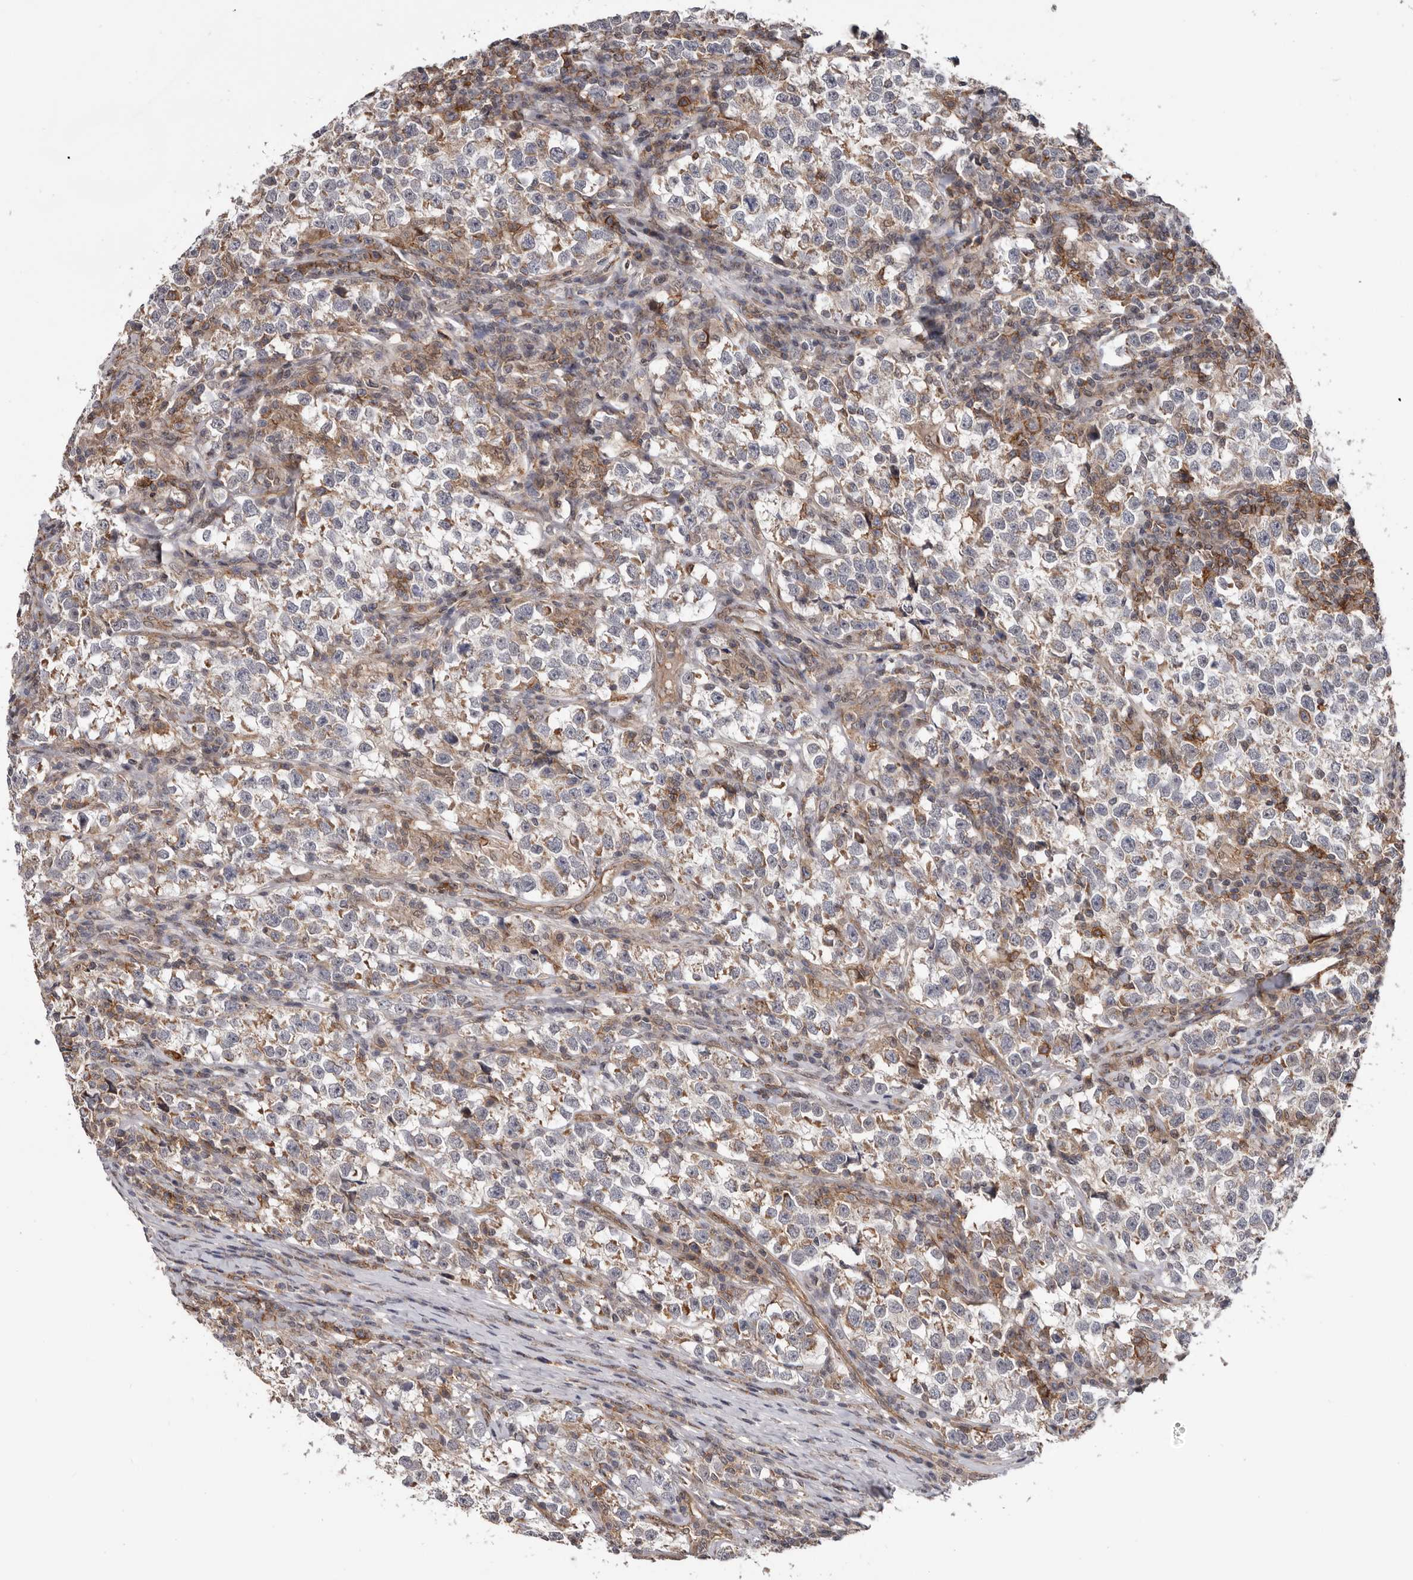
{"staining": {"intensity": "weak", "quantity": "<25%", "location": "cytoplasmic/membranous"}, "tissue": "testis cancer", "cell_type": "Tumor cells", "image_type": "cancer", "snomed": [{"axis": "morphology", "description": "Normal tissue, NOS"}, {"axis": "morphology", "description": "Seminoma, NOS"}, {"axis": "topography", "description": "Testis"}], "caption": "Immunohistochemical staining of testis cancer shows no significant expression in tumor cells.", "gene": "MOGAT2", "patient": {"sex": "male", "age": 43}}